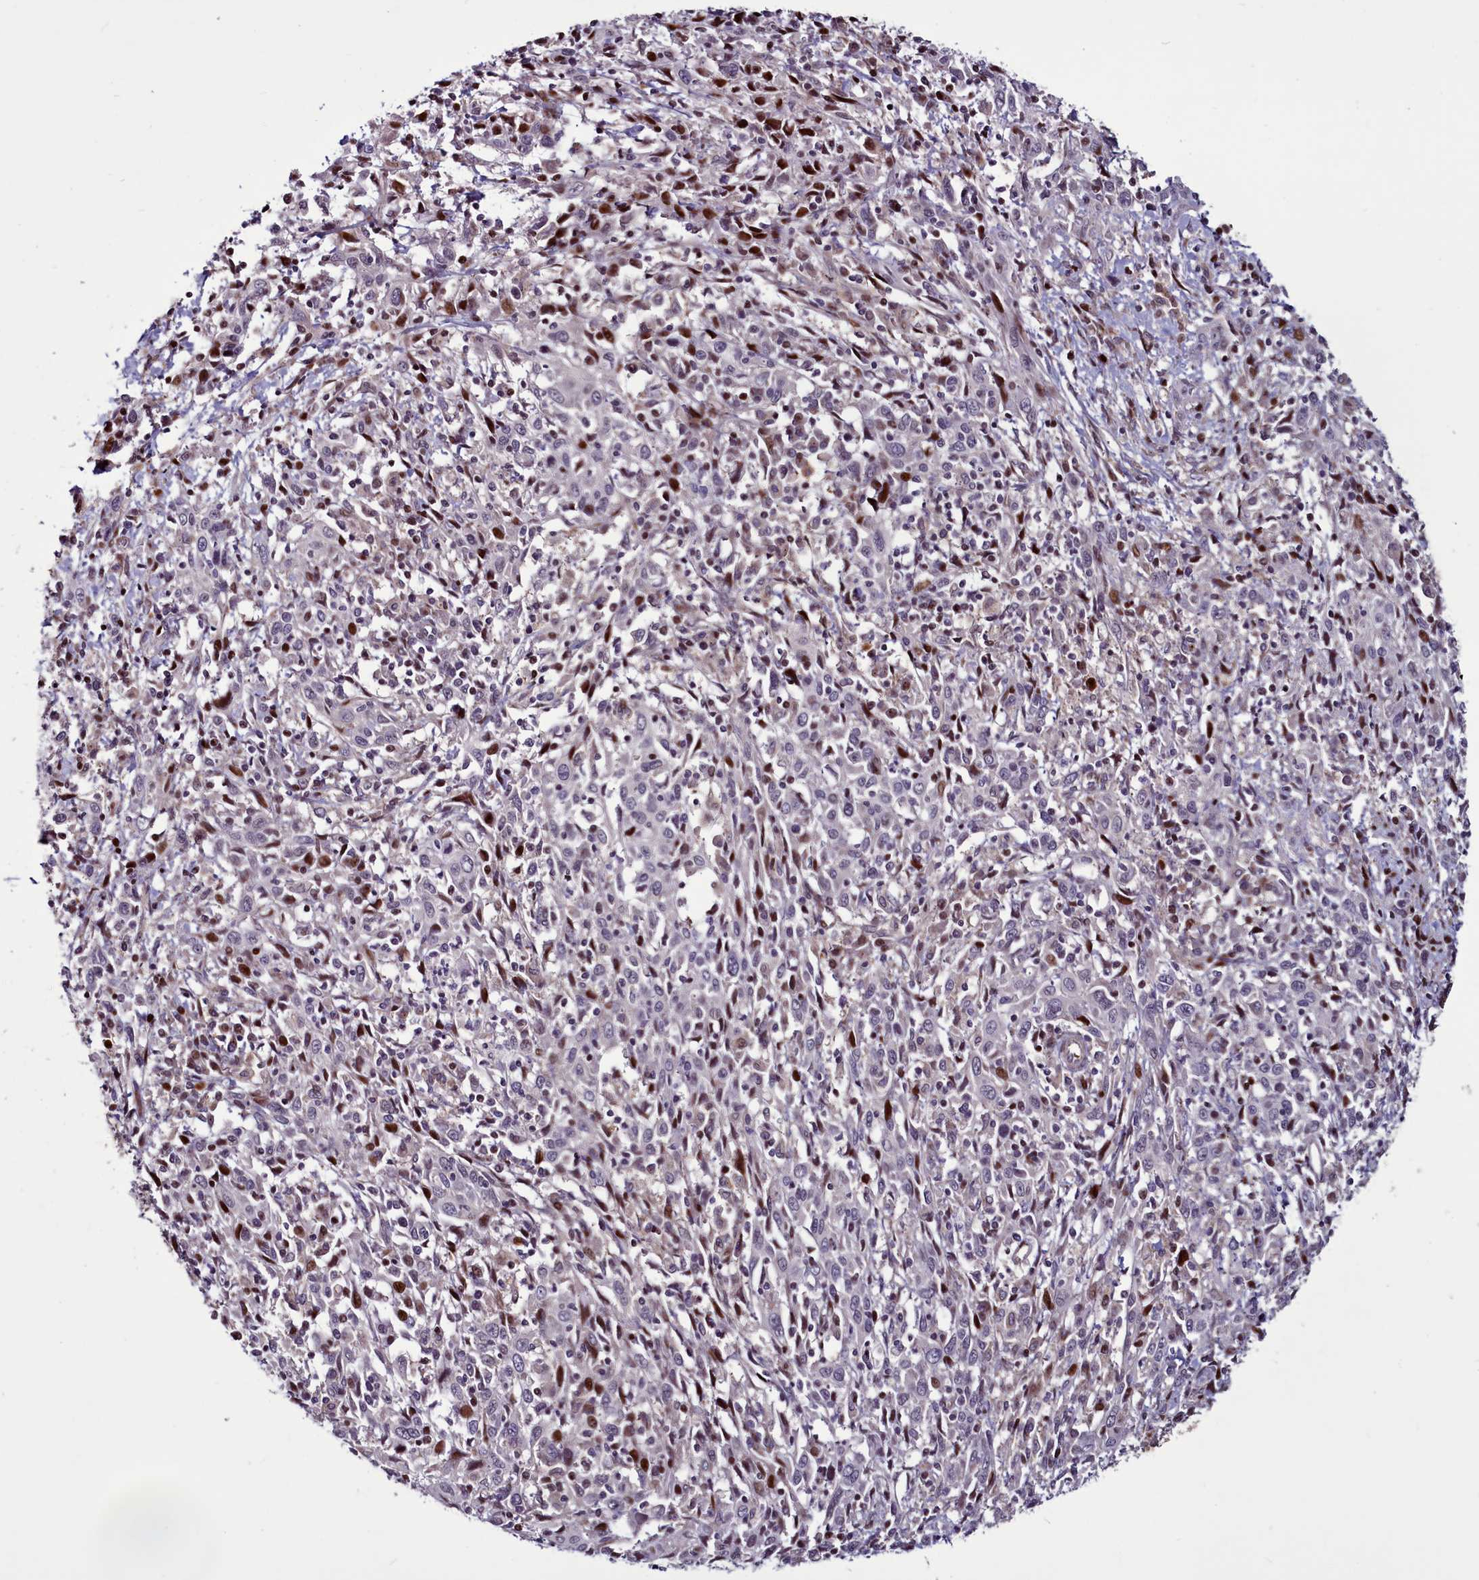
{"staining": {"intensity": "moderate", "quantity": "<25%", "location": "nuclear"}, "tissue": "cervical cancer", "cell_type": "Tumor cells", "image_type": "cancer", "snomed": [{"axis": "morphology", "description": "Squamous cell carcinoma, NOS"}, {"axis": "topography", "description": "Cervix"}], "caption": "Cervical cancer (squamous cell carcinoma) stained for a protein displays moderate nuclear positivity in tumor cells.", "gene": "WBP11", "patient": {"sex": "female", "age": 46}}